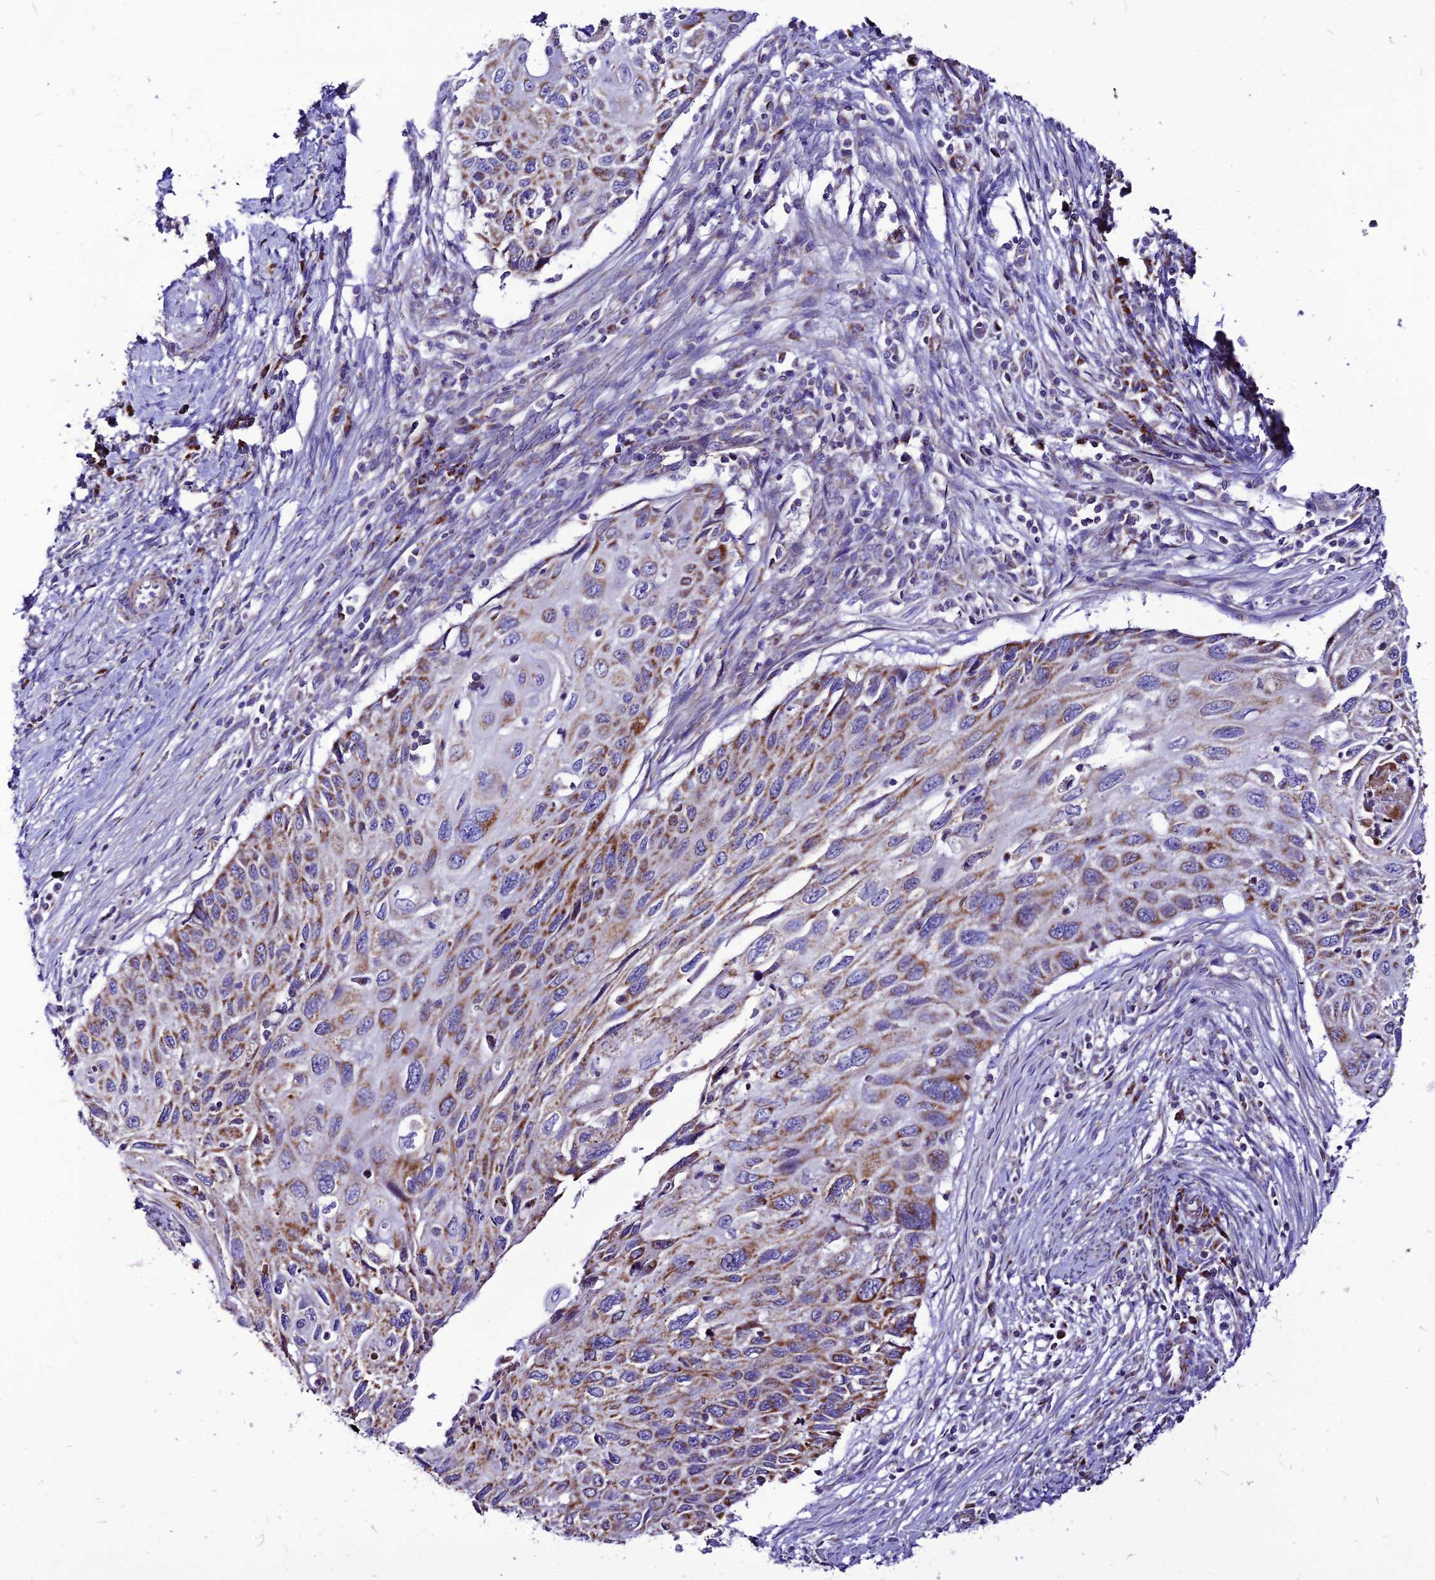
{"staining": {"intensity": "moderate", "quantity": ">75%", "location": "cytoplasmic/membranous"}, "tissue": "cervical cancer", "cell_type": "Tumor cells", "image_type": "cancer", "snomed": [{"axis": "morphology", "description": "Squamous cell carcinoma, NOS"}, {"axis": "topography", "description": "Cervix"}], "caption": "Cervical squamous cell carcinoma tissue exhibits moderate cytoplasmic/membranous staining in approximately >75% of tumor cells, visualized by immunohistochemistry.", "gene": "ECI1", "patient": {"sex": "female", "age": 70}}